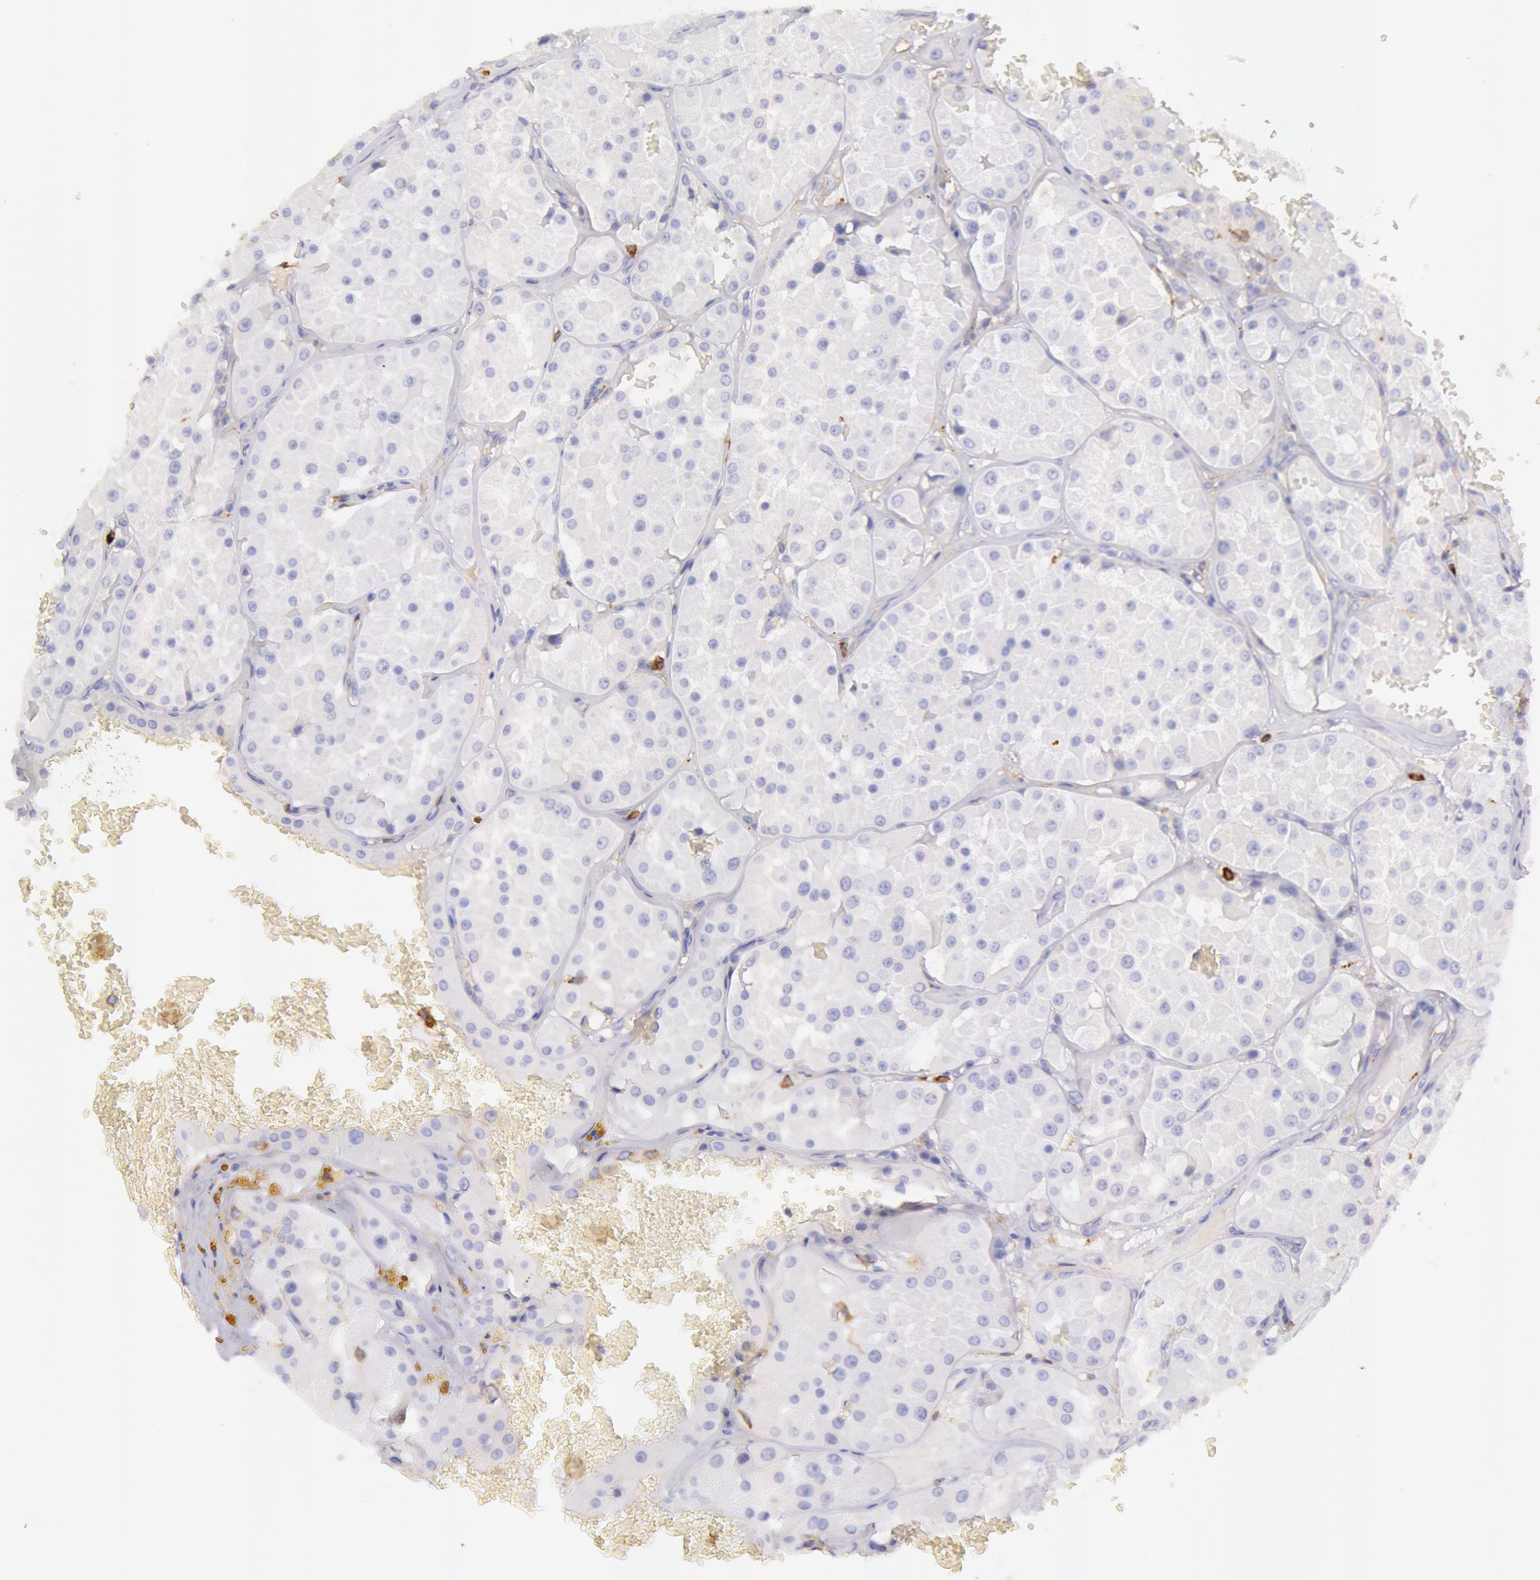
{"staining": {"intensity": "negative", "quantity": "none", "location": "none"}, "tissue": "renal cancer", "cell_type": "Tumor cells", "image_type": "cancer", "snomed": [{"axis": "morphology", "description": "Adenocarcinoma, uncertain malignant potential"}, {"axis": "topography", "description": "Kidney"}], "caption": "Protein analysis of renal cancer (adenocarcinoma,  uncertain malignant potential) displays no significant positivity in tumor cells.", "gene": "LYN", "patient": {"sex": "male", "age": 63}}